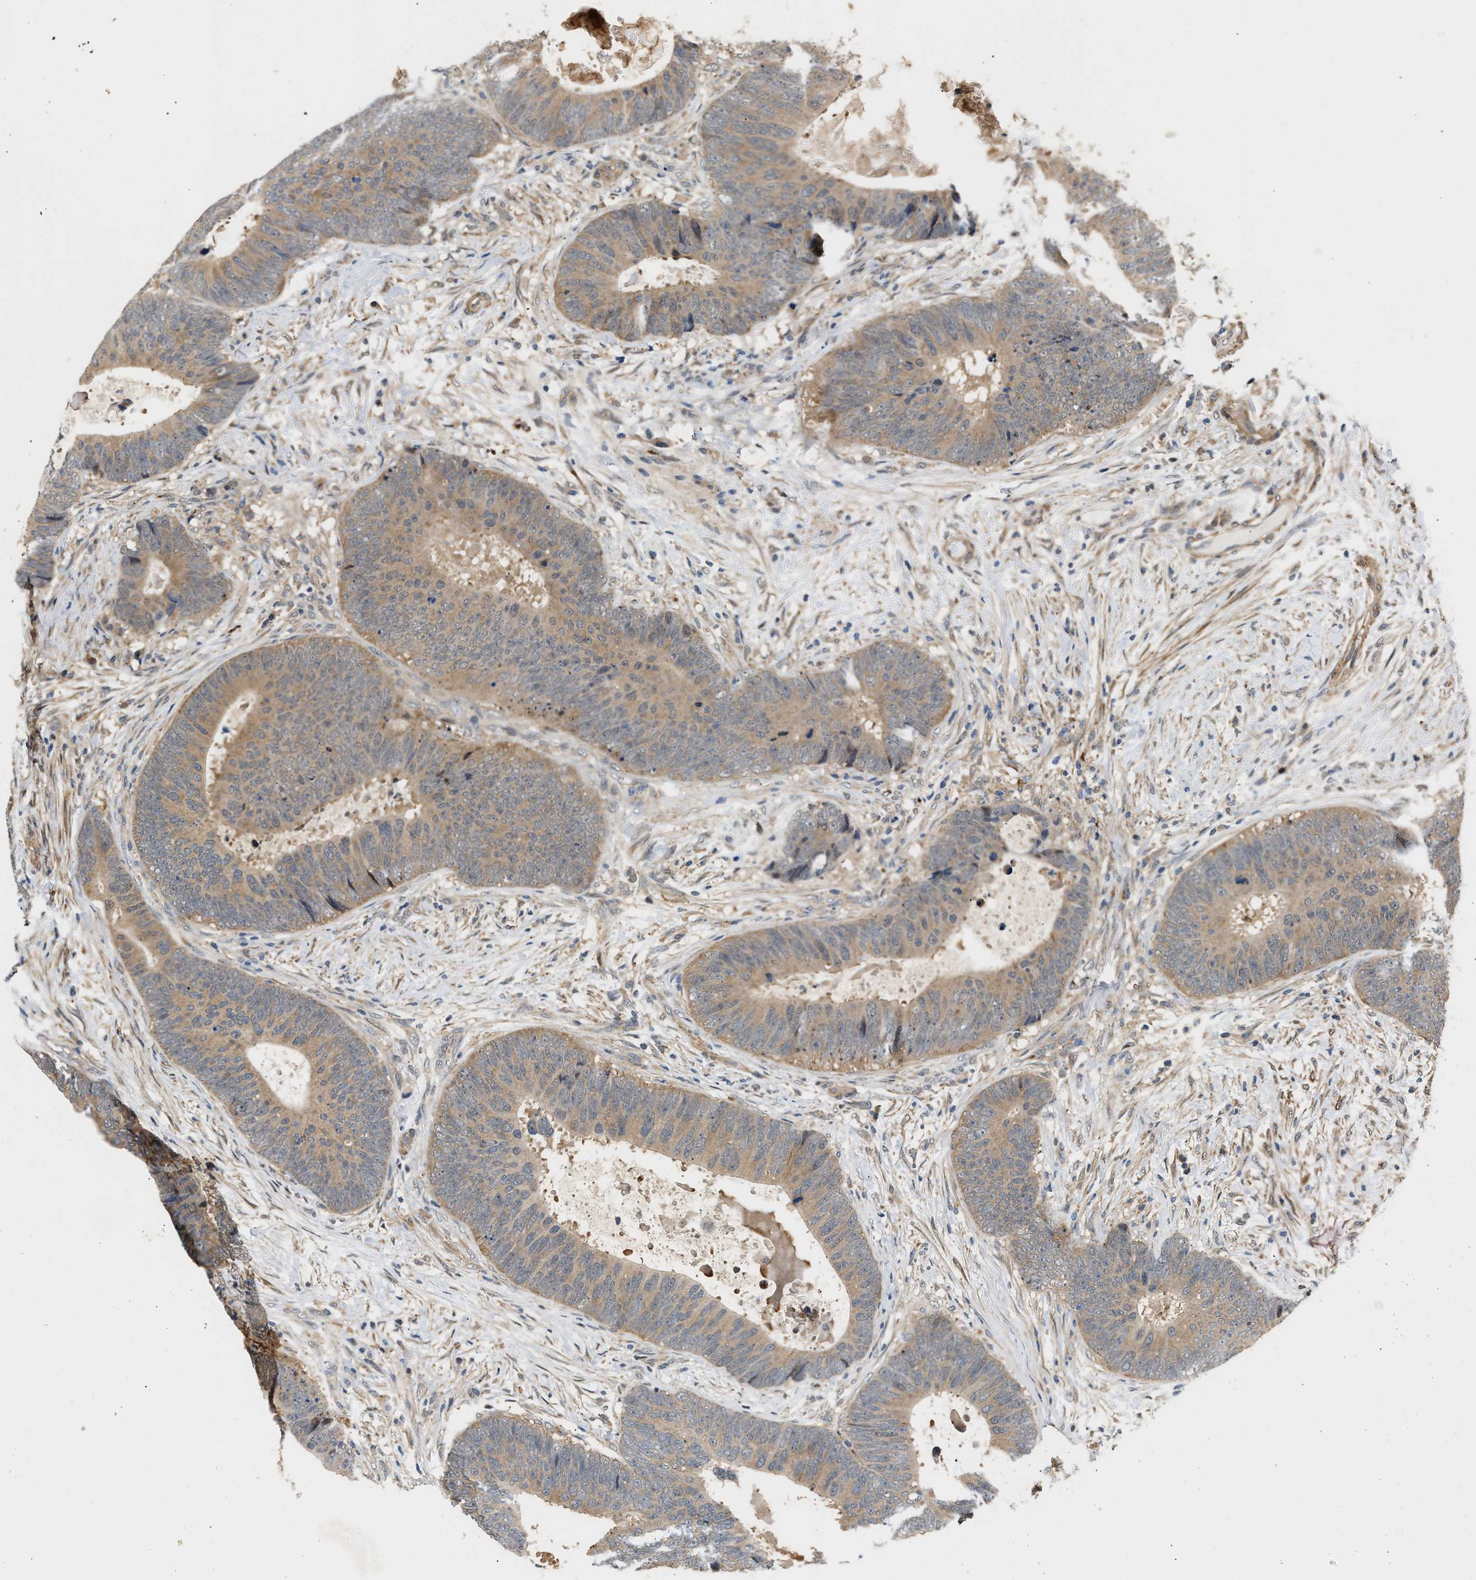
{"staining": {"intensity": "moderate", "quantity": ">75%", "location": "cytoplasmic/membranous"}, "tissue": "colorectal cancer", "cell_type": "Tumor cells", "image_type": "cancer", "snomed": [{"axis": "morphology", "description": "Adenocarcinoma, NOS"}, {"axis": "topography", "description": "Colon"}], "caption": "Approximately >75% of tumor cells in human colorectal cancer (adenocarcinoma) exhibit moderate cytoplasmic/membranous protein staining as visualized by brown immunohistochemical staining.", "gene": "LARP6", "patient": {"sex": "male", "age": 56}}